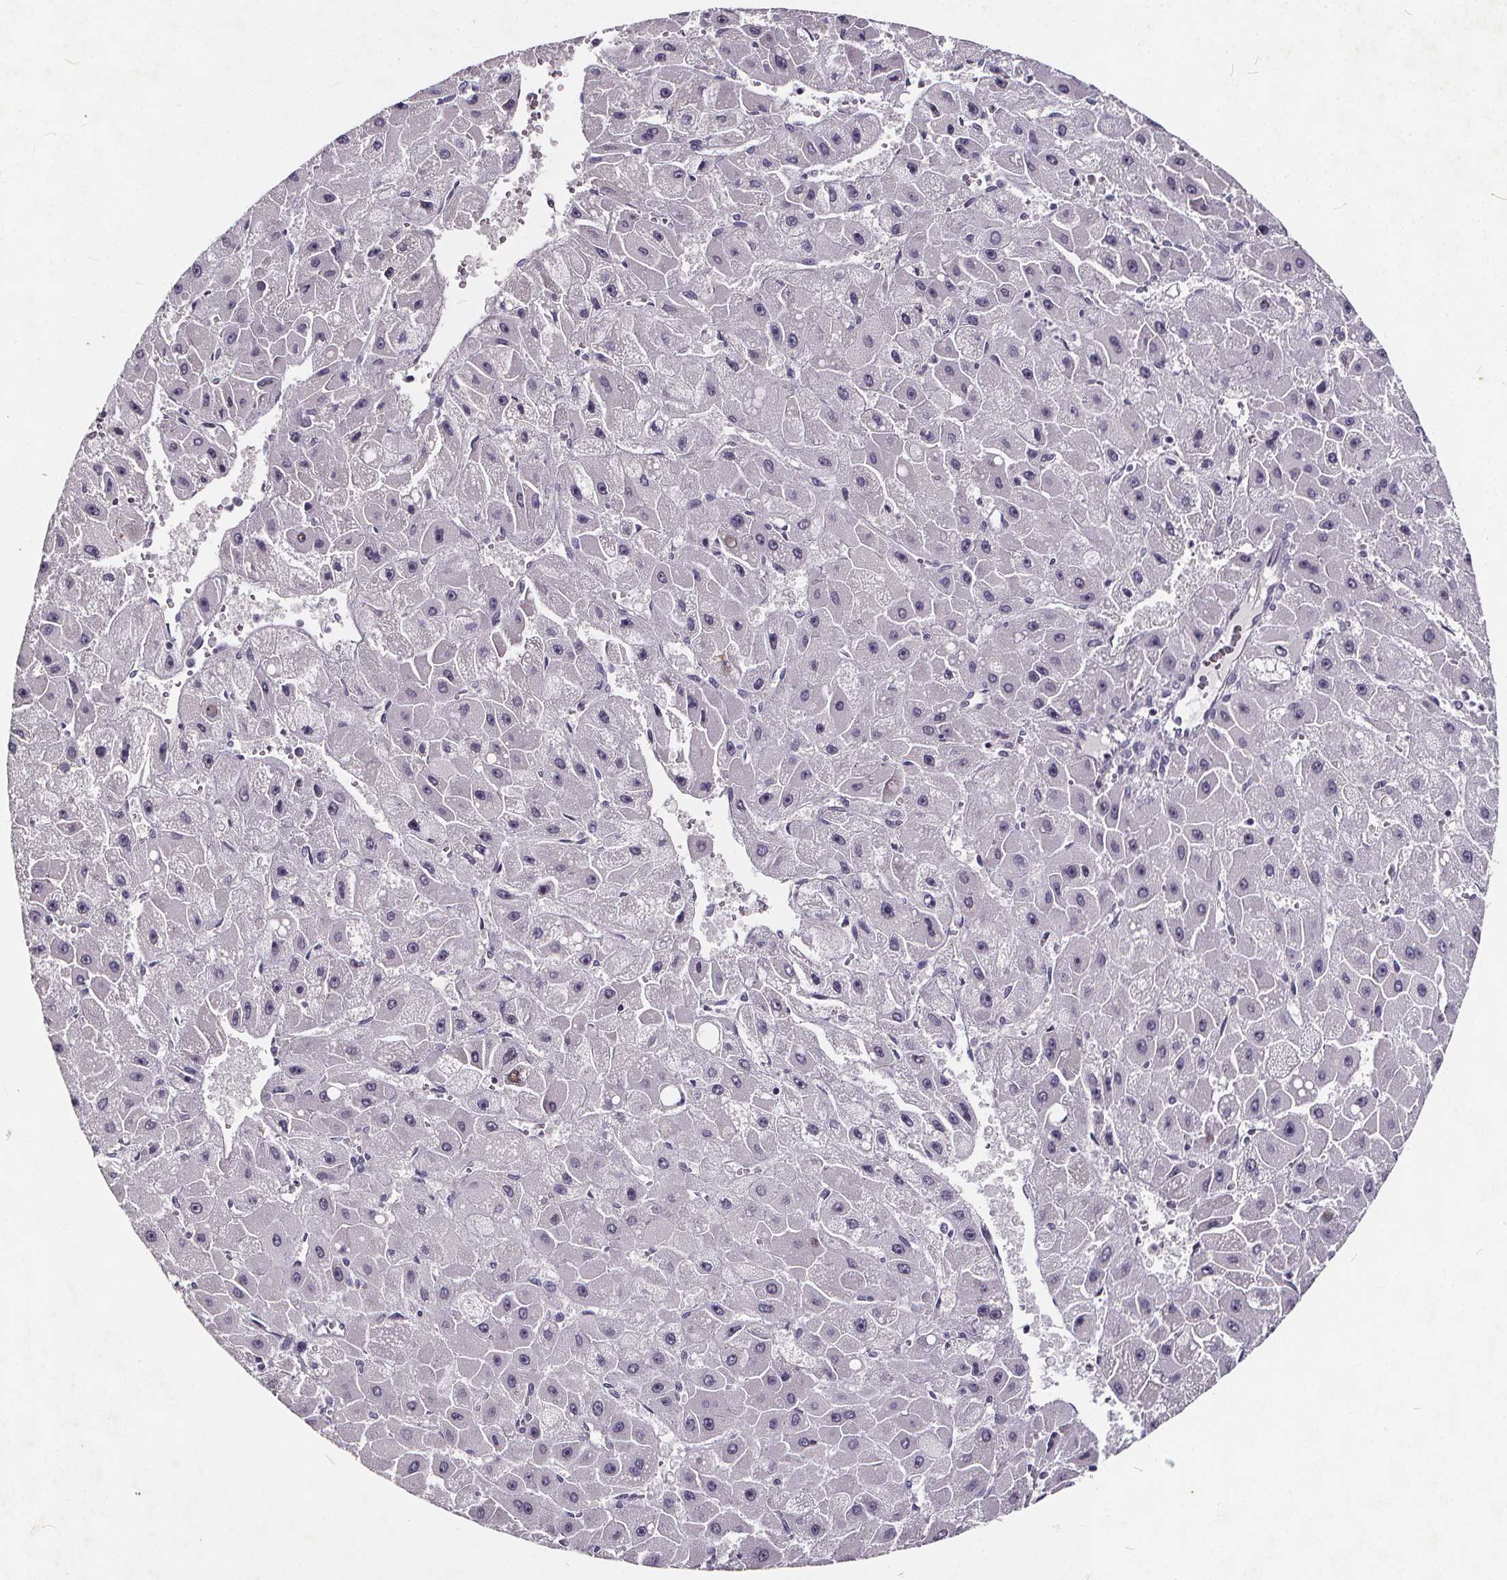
{"staining": {"intensity": "negative", "quantity": "none", "location": "none"}, "tissue": "liver cancer", "cell_type": "Tumor cells", "image_type": "cancer", "snomed": [{"axis": "morphology", "description": "Carcinoma, Hepatocellular, NOS"}, {"axis": "topography", "description": "Liver"}], "caption": "Immunohistochemistry image of liver cancer stained for a protein (brown), which reveals no expression in tumor cells.", "gene": "TSPAN14", "patient": {"sex": "female", "age": 25}}